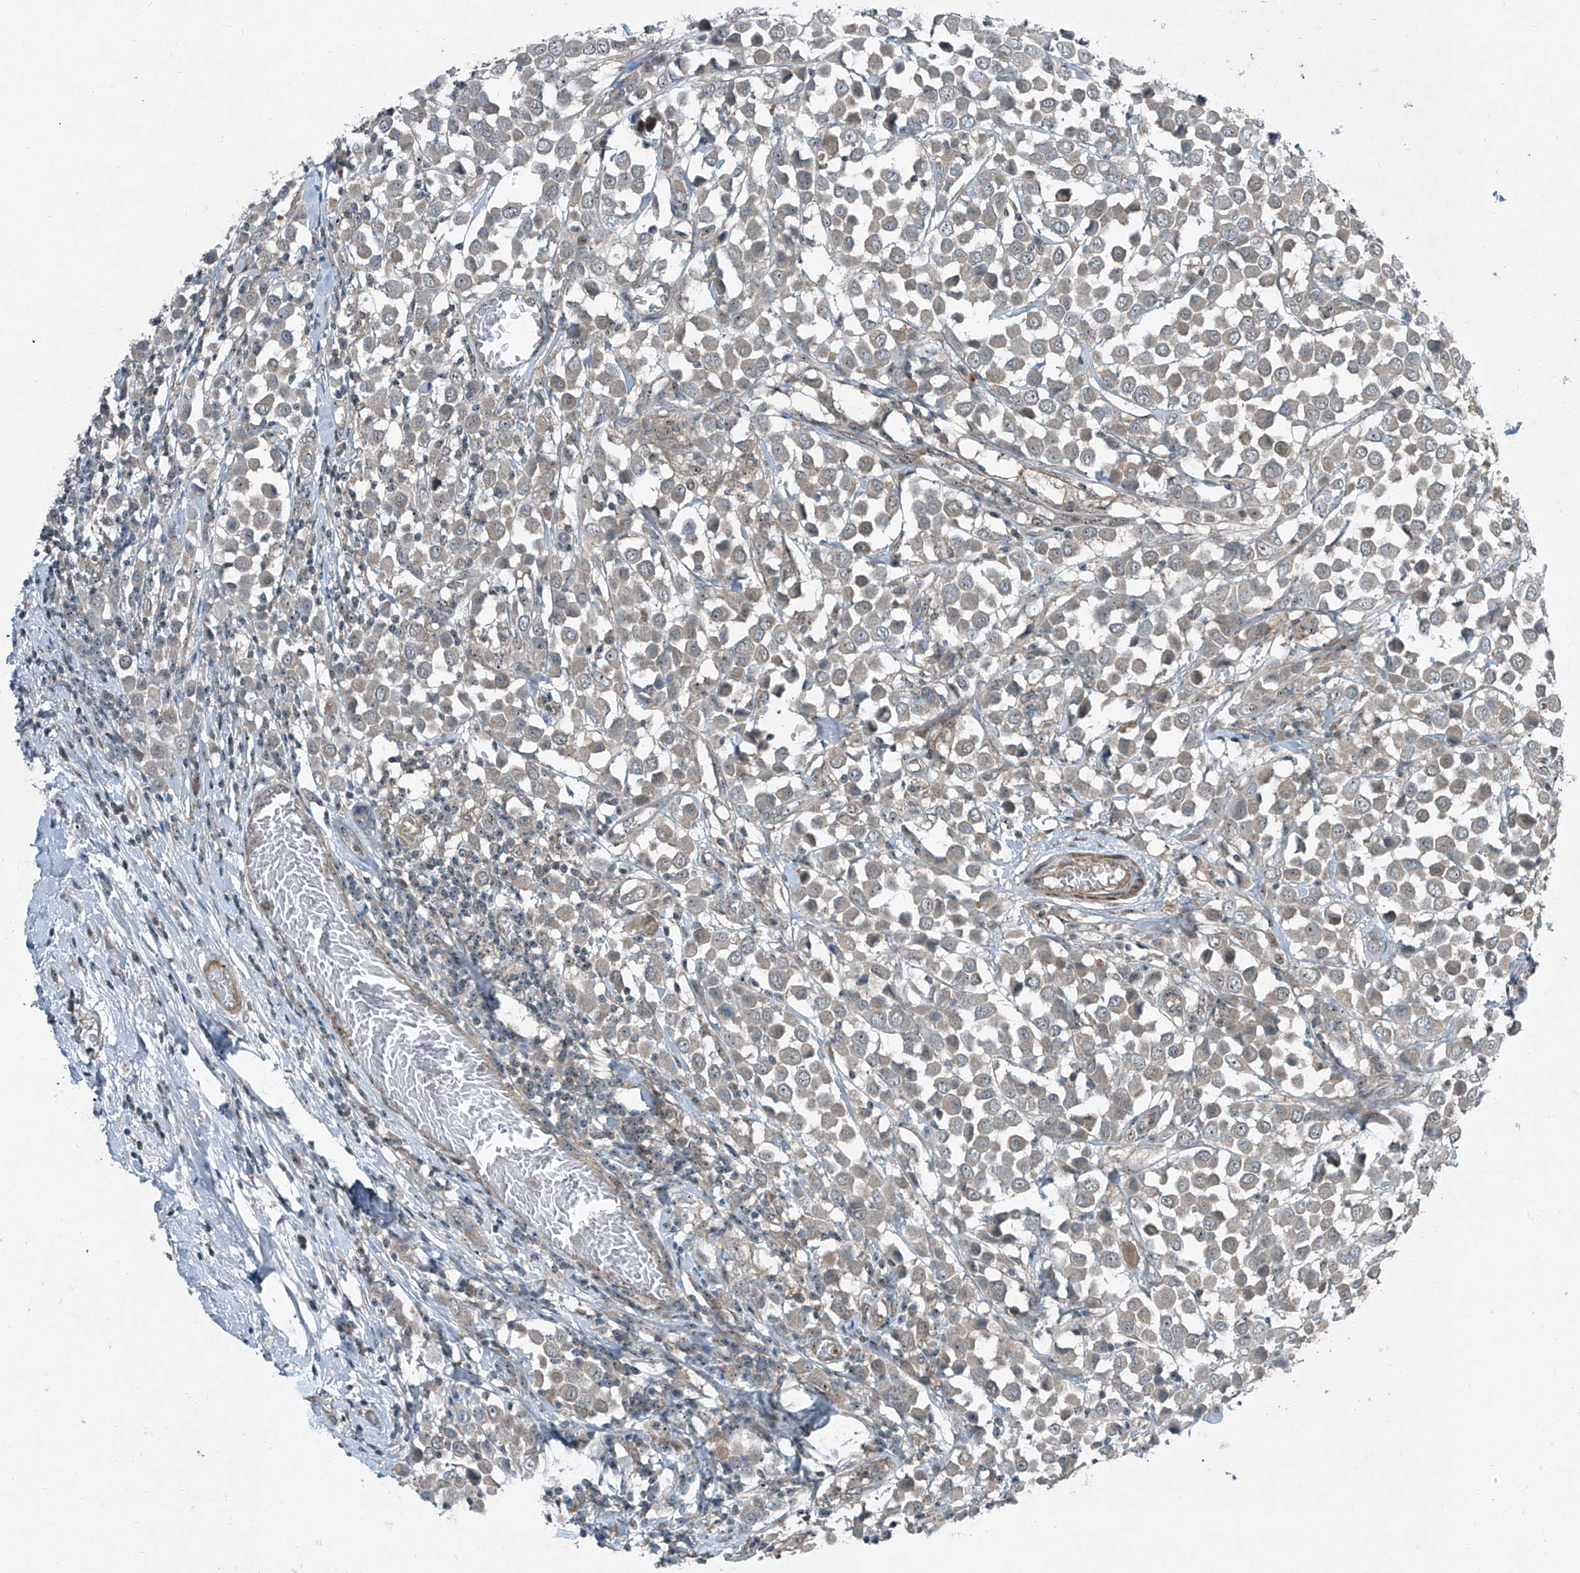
{"staining": {"intensity": "weak", "quantity": "<25%", "location": "cytoplasmic/membranous"}, "tissue": "breast cancer", "cell_type": "Tumor cells", "image_type": "cancer", "snomed": [{"axis": "morphology", "description": "Duct carcinoma"}, {"axis": "topography", "description": "Breast"}], "caption": "Immunohistochemical staining of breast cancer shows no significant staining in tumor cells.", "gene": "PPCS", "patient": {"sex": "female", "age": 61}}